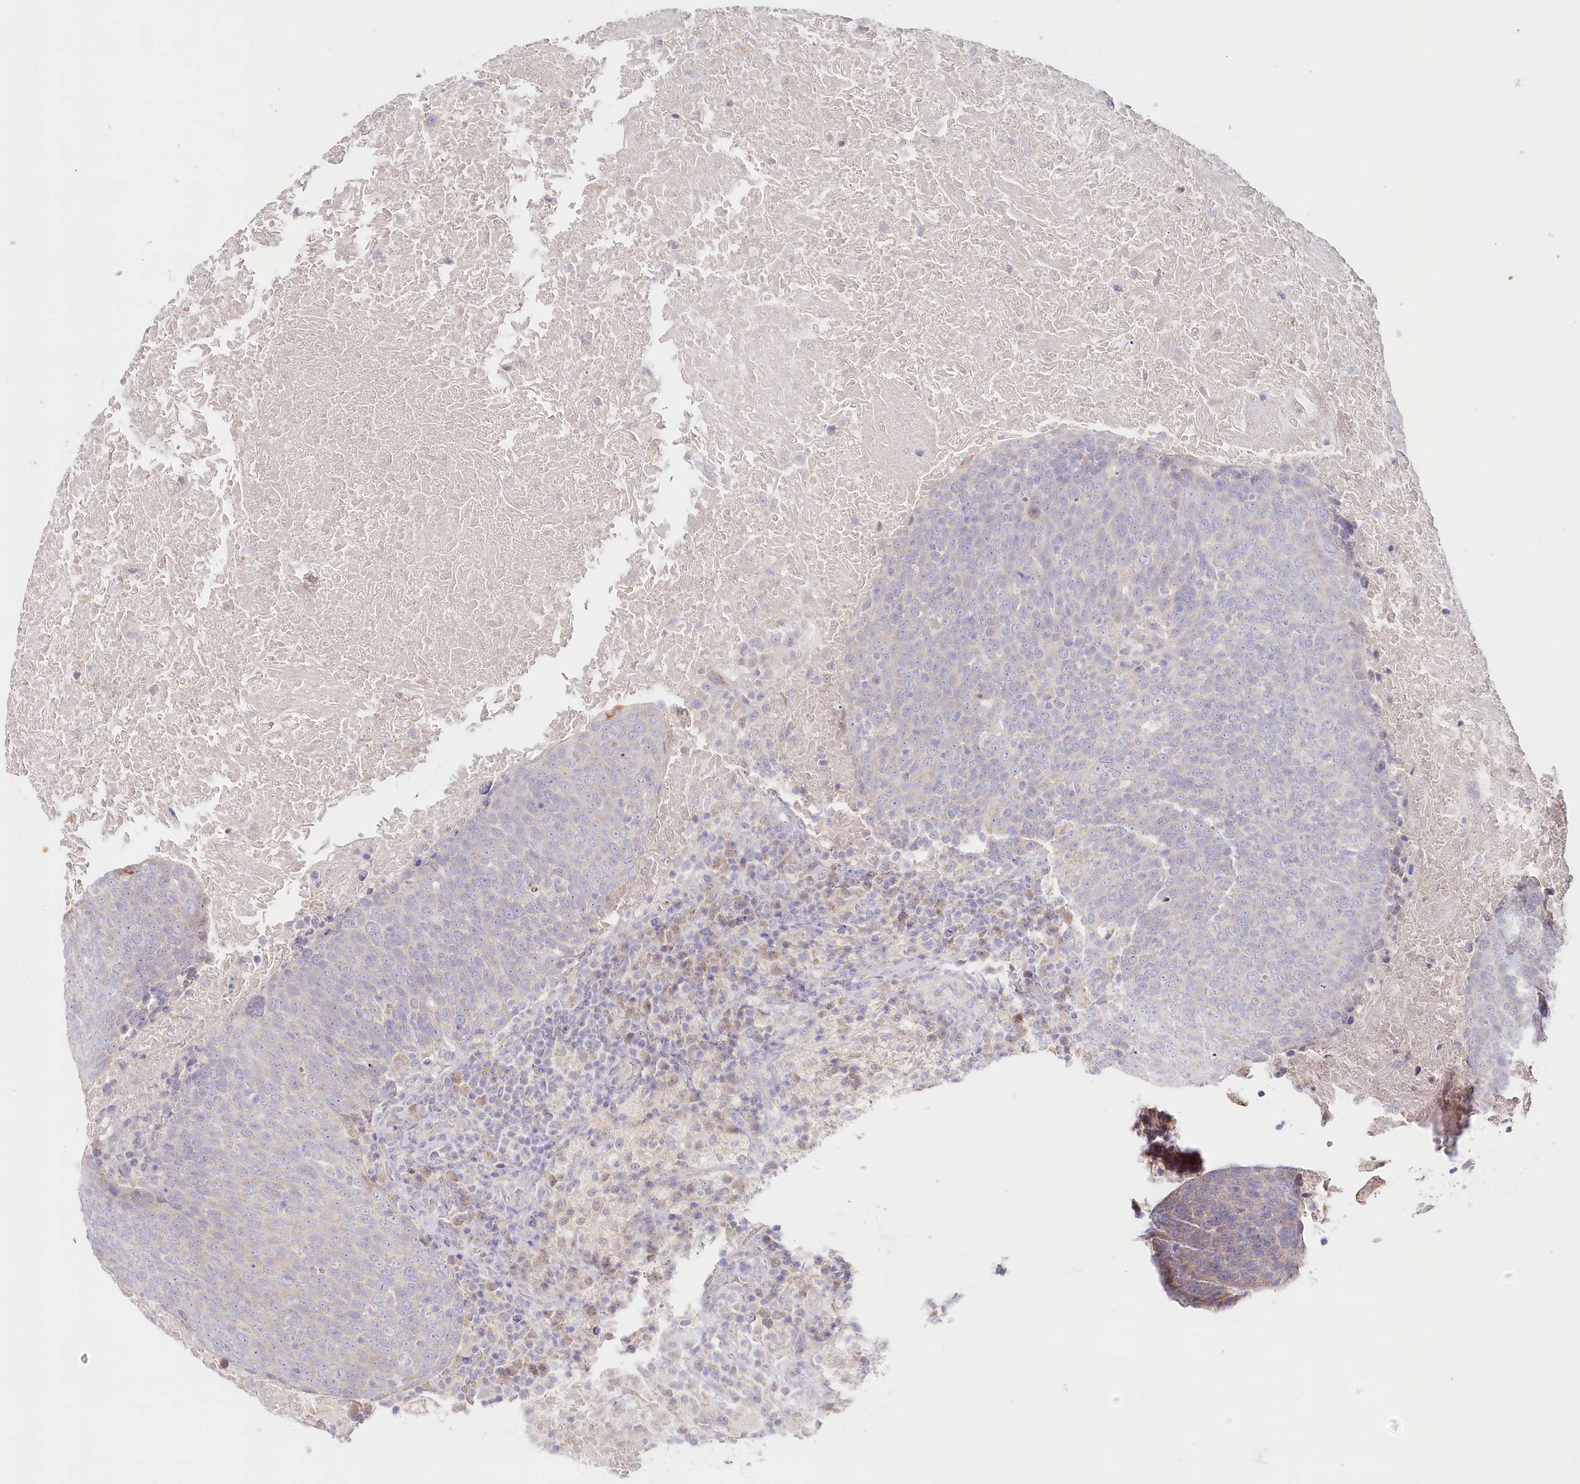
{"staining": {"intensity": "negative", "quantity": "none", "location": "none"}, "tissue": "head and neck cancer", "cell_type": "Tumor cells", "image_type": "cancer", "snomed": [{"axis": "morphology", "description": "Squamous cell carcinoma, NOS"}, {"axis": "morphology", "description": "Squamous cell carcinoma, metastatic, NOS"}, {"axis": "topography", "description": "Lymph node"}, {"axis": "topography", "description": "Head-Neck"}], "caption": "Immunohistochemical staining of head and neck cancer (squamous cell carcinoma) demonstrates no significant expression in tumor cells.", "gene": "PSAPL1", "patient": {"sex": "male", "age": 62}}